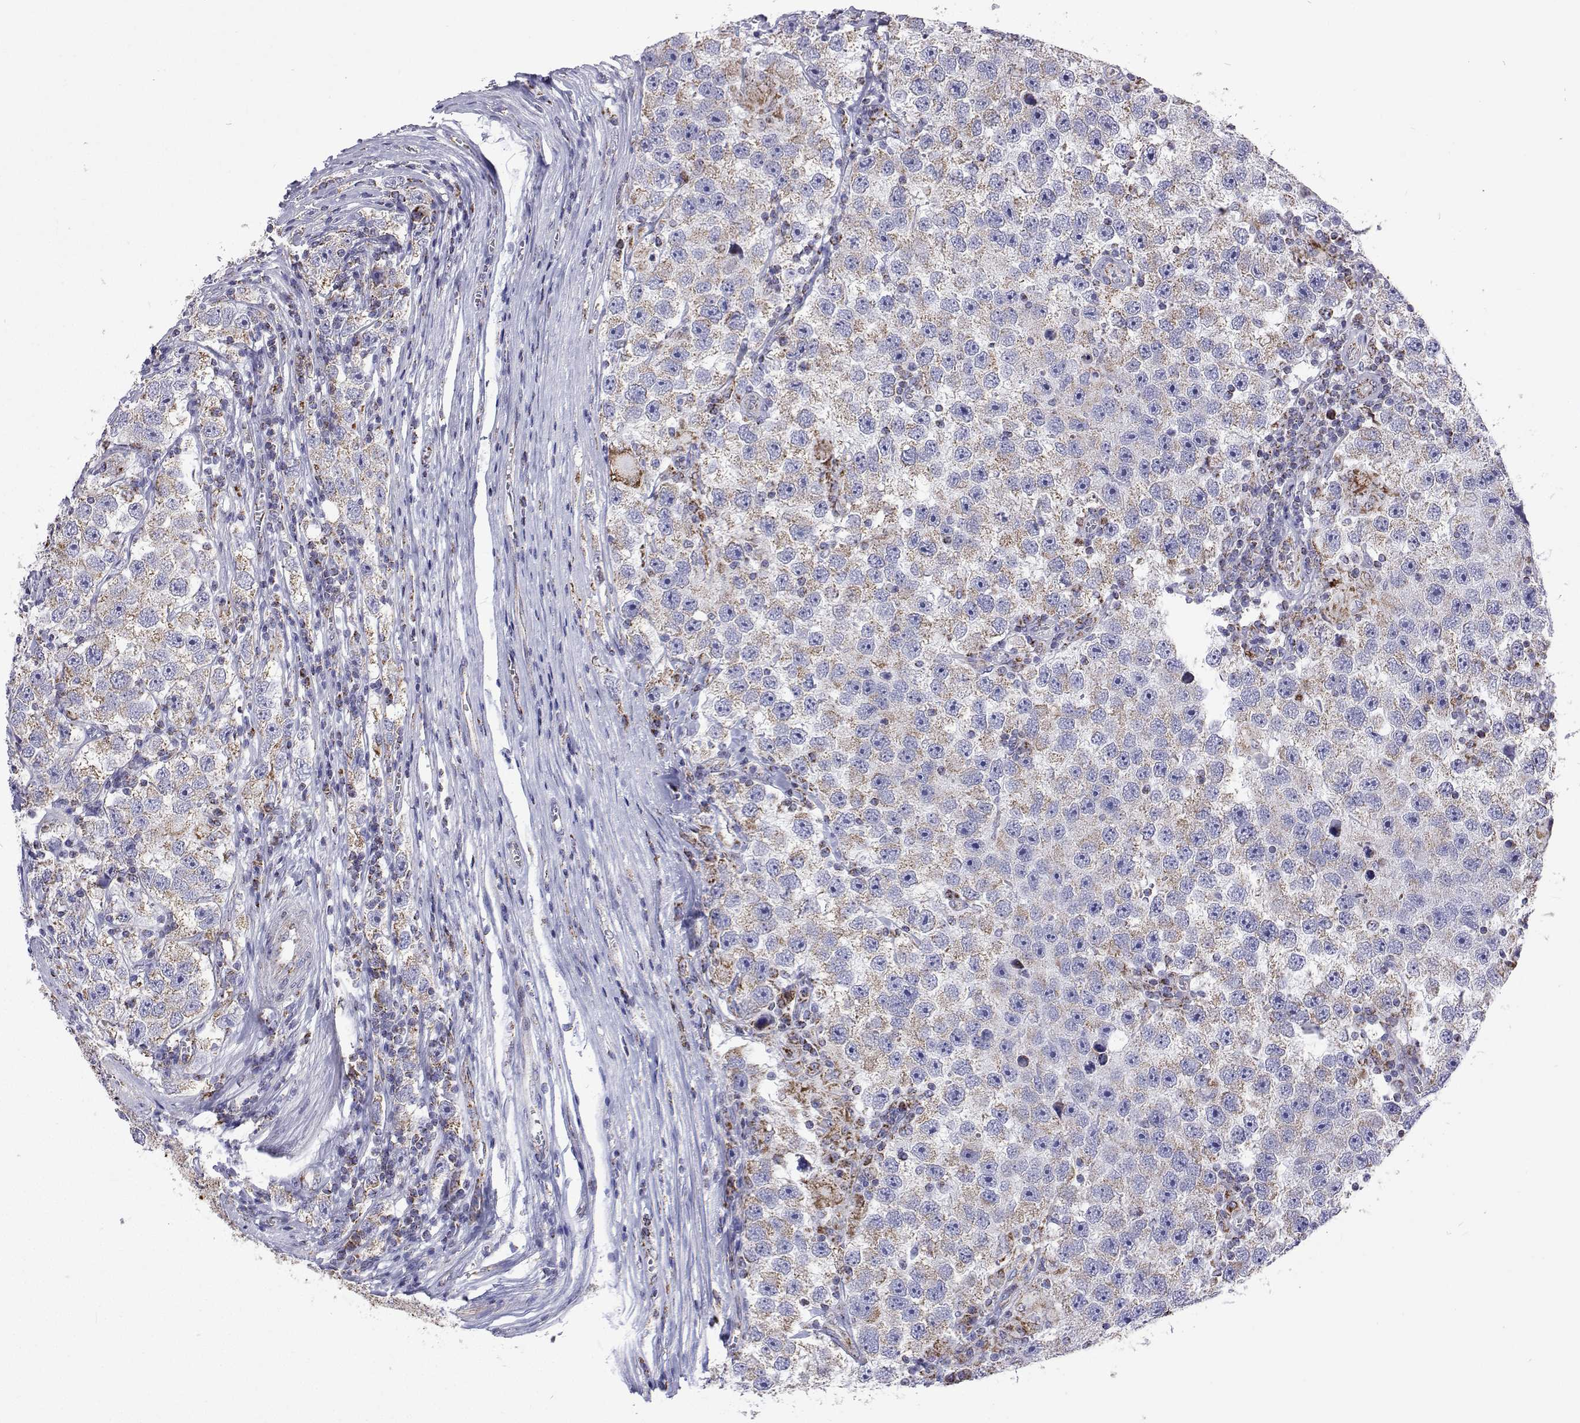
{"staining": {"intensity": "weak", "quantity": "<25%", "location": "cytoplasmic/membranous"}, "tissue": "testis cancer", "cell_type": "Tumor cells", "image_type": "cancer", "snomed": [{"axis": "morphology", "description": "Seminoma, NOS"}, {"axis": "topography", "description": "Testis"}], "caption": "Immunohistochemistry photomicrograph of human seminoma (testis) stained for a protein (brown), which demonstrates no positivity in tumor cells.", "gene": "MCCC2", "patient": {"sex": "male", "age": 26}}